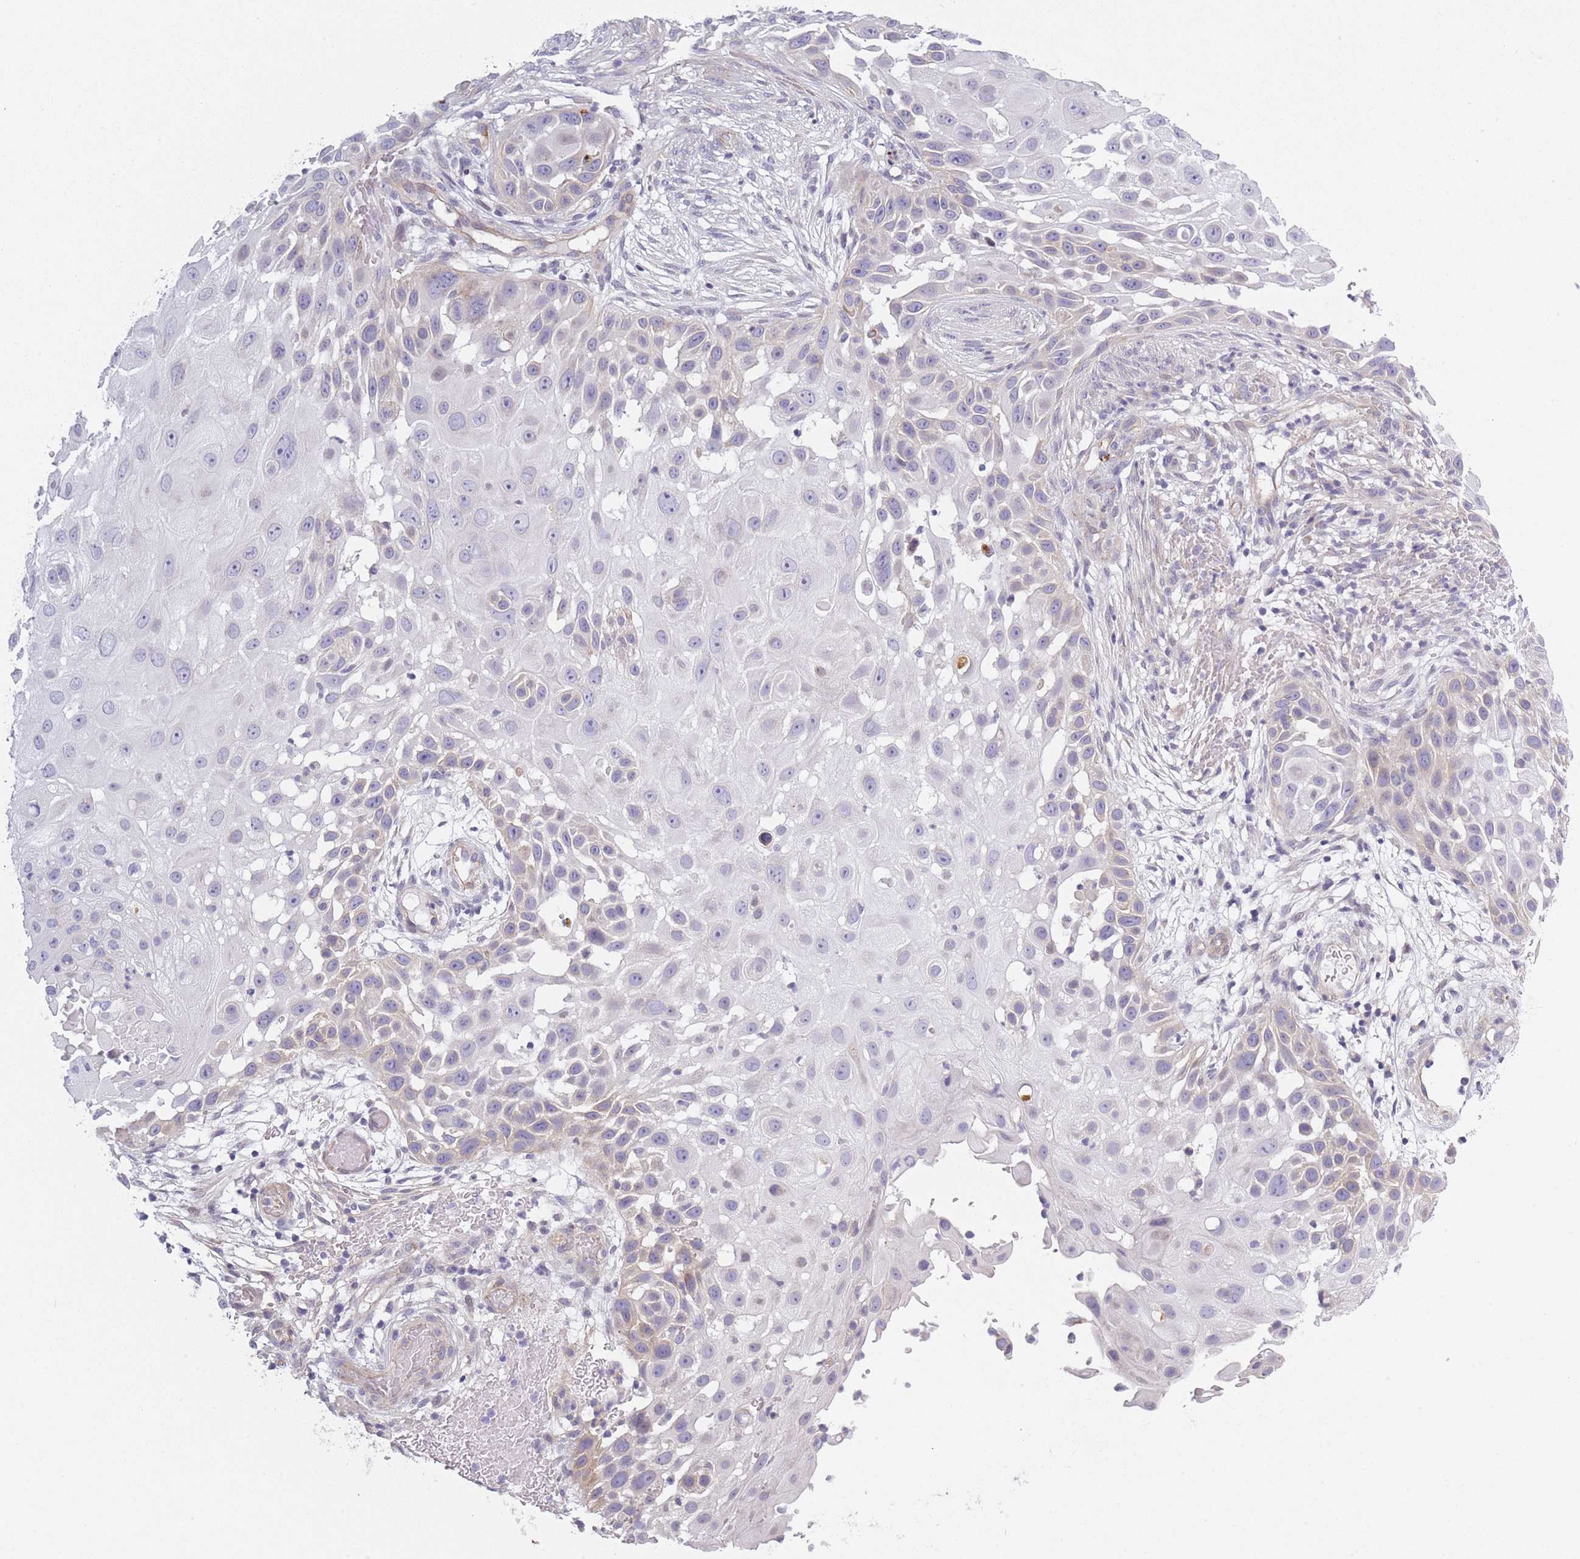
{"staining": {"intensity": "weak", "quantity": "<25%", "location": "cytoplasmic/membranous"}, "tissue": "skin cancer", "cell_type": "Tumor cells", "image_type": "cancer", "snomed": [{"axis": "morphology", "description": "Squamous cell carcinoma, NOS"}, {"axis": "topography", "description": "Skin"}], "caption": "This is an IHC photomicrograph of human skin cancer (squamous cell carcinoma). There is no positivity in tumor cells.", "gene": "SLC7A6", "patient": {"sex": "female", "age": 44}}